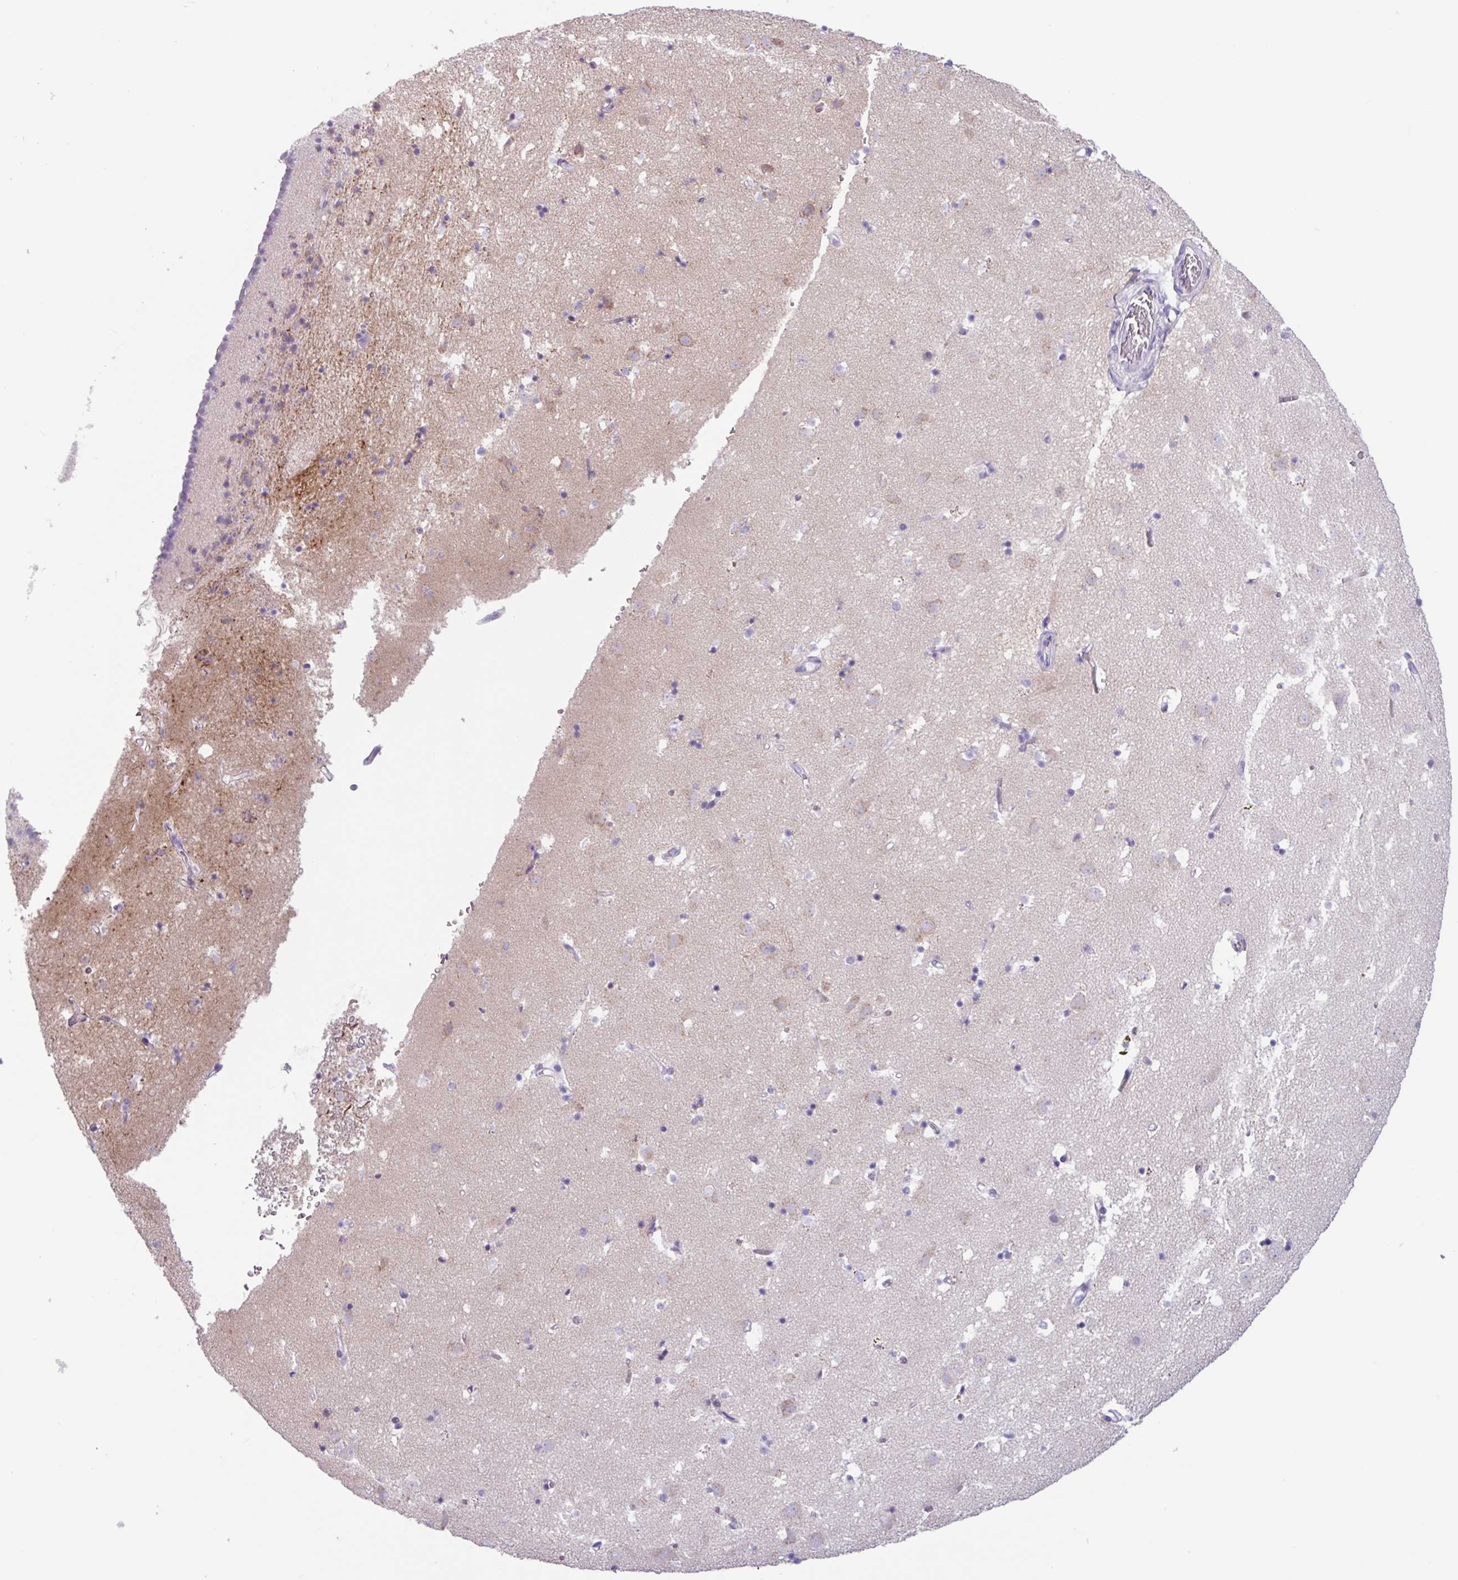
{"staining": {"intensity": "negative", "quantity": "none", "location": "none"}, "tissue": "caudate", "cell_type": "Glial cells", "image_type": "normal", "snomed": [{"axis": "morphology", "description": "Normal tissue, NOS"}, {"axis": "topography", "description": "Lateral ventricle wall"}], "caption": "IHC histopathology image of unremarkable caudate stained for a protein (brown), which shows no expression in glial cells.", "gene": "ADGRE1", "patient": {"sex": "male", "age": 58}}